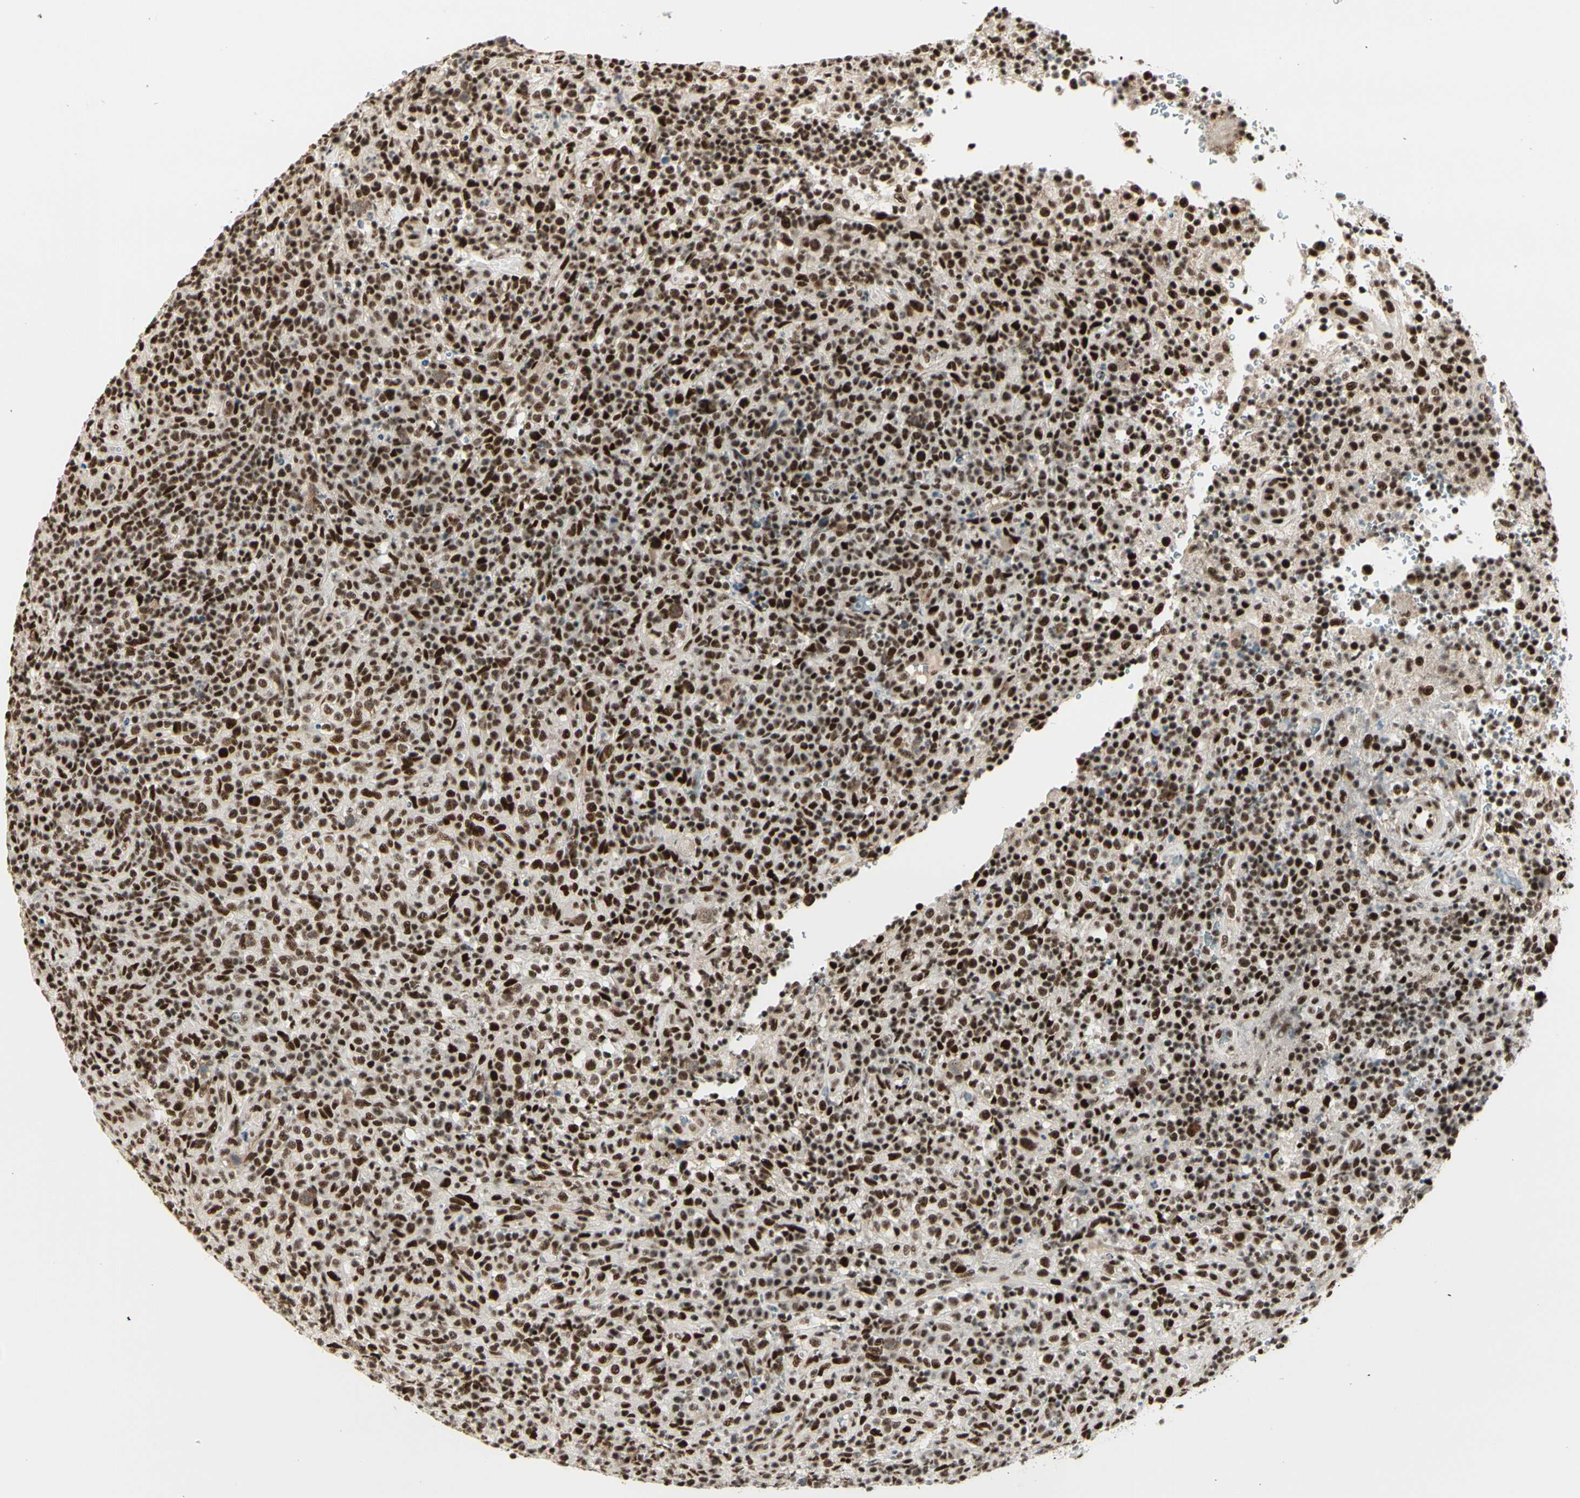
{"staining": {"intensity": "strong", "quantity": ">75%", "location": "nuclear"}, "tissue": "lymphoma", "cell_type": "Tumor cells", "image_type": "cancer", "snomed": [{"axis": "morphology", "description": "Malignant lymphoma, non-Hodgkin's type, High grade"}, {"axis": "topography", "description": "Lymph node"}], "caption": "DAB (3,3'-diaminobenzidine) immunohistochemical staining of malignant lymphoma, non-Hodgkin's type (high-grade) shows strong nuclear protein staining in about >75% of tumor cells. The staining was performed using DAB (3,3'-diaminobenzidine) to visualize the protein expression in brown, while the nuclei were stained in blue with hematoxylin (Magnification: 20x).", "gene": "HEXIM1", "patient": {"sex": "female", "age": 76}}